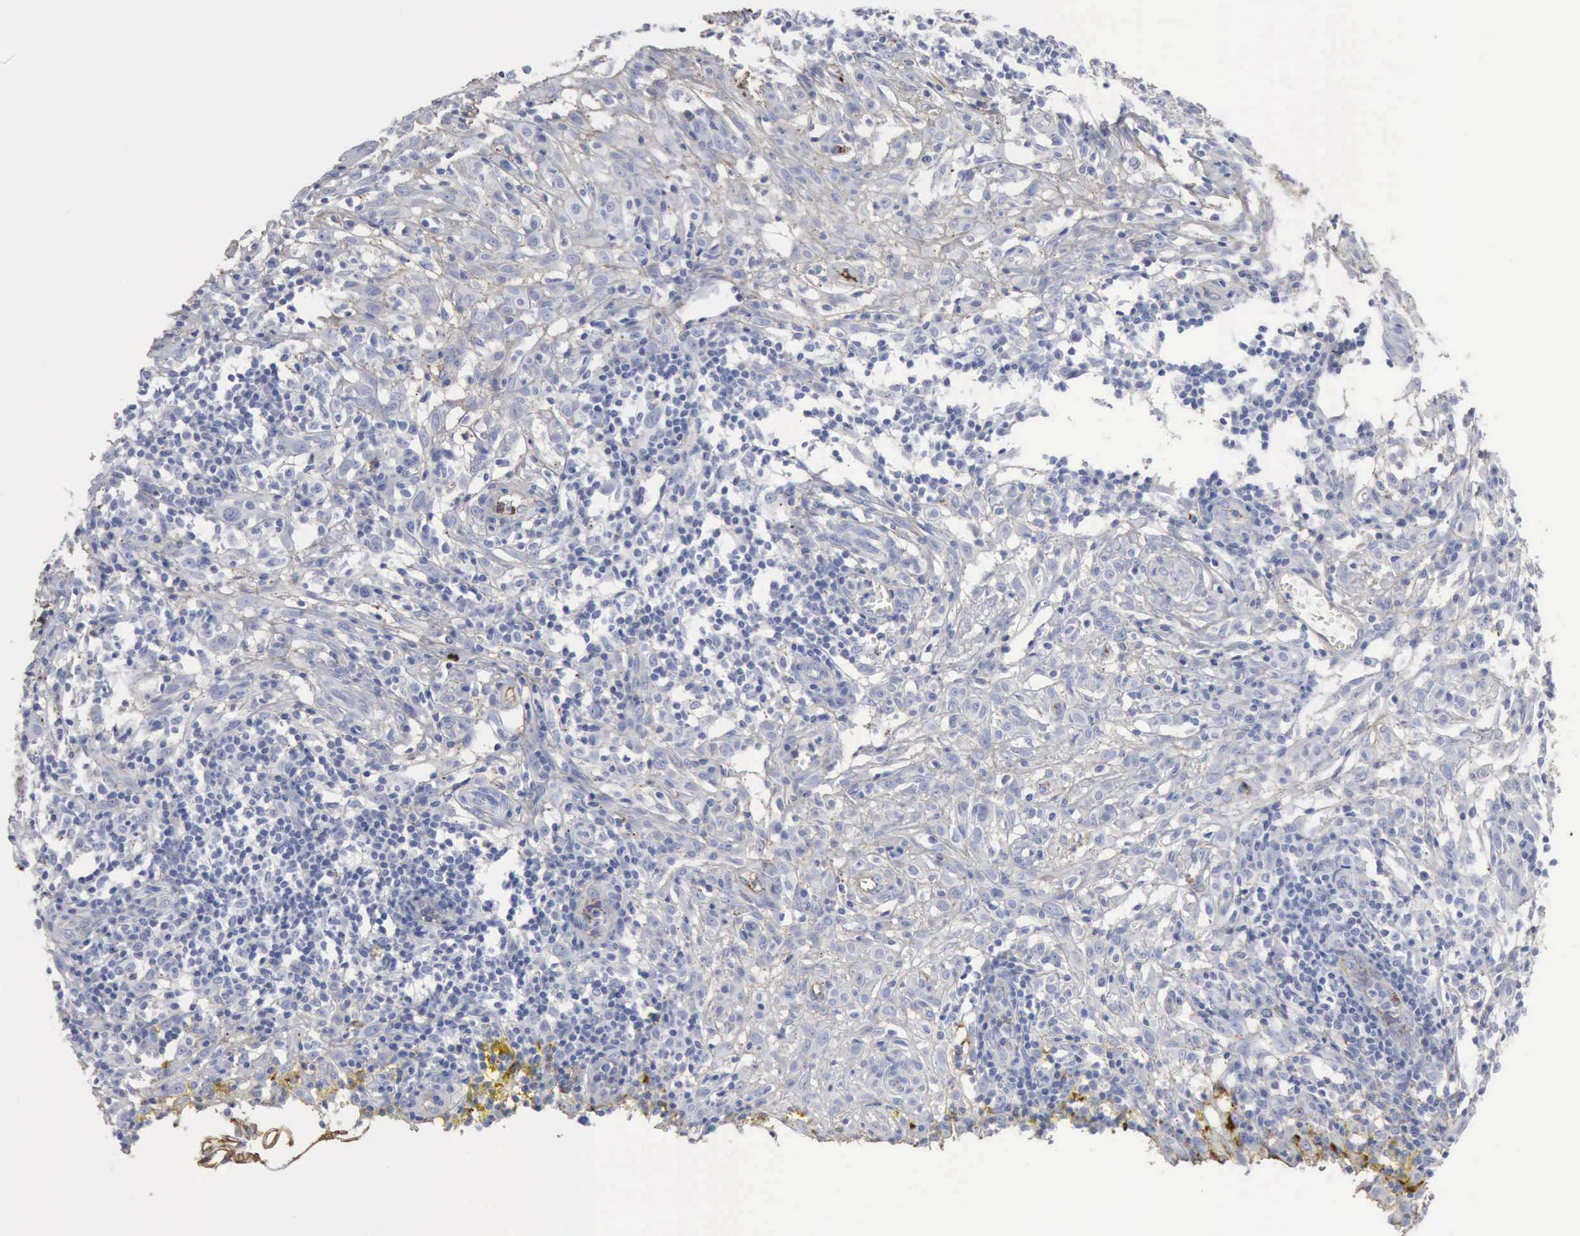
{"staining": {"intensity": "negative", "quantity": "none", "location": "none"}, "tissue": "melanoma", "cell_type": "Tumor cells", "image_type": "cancer", "snomed": [{"axis": "morphology", "description": "Malignant melanoma, NOS"}, {"axis": "topography", "description": "Skin"}], "caption": "Melanoma was stained to show a protein in brown. There is no significant expression in tumor cells.", "gene": "C4BPA", "patient": {"sex": "female", "age": 52}}